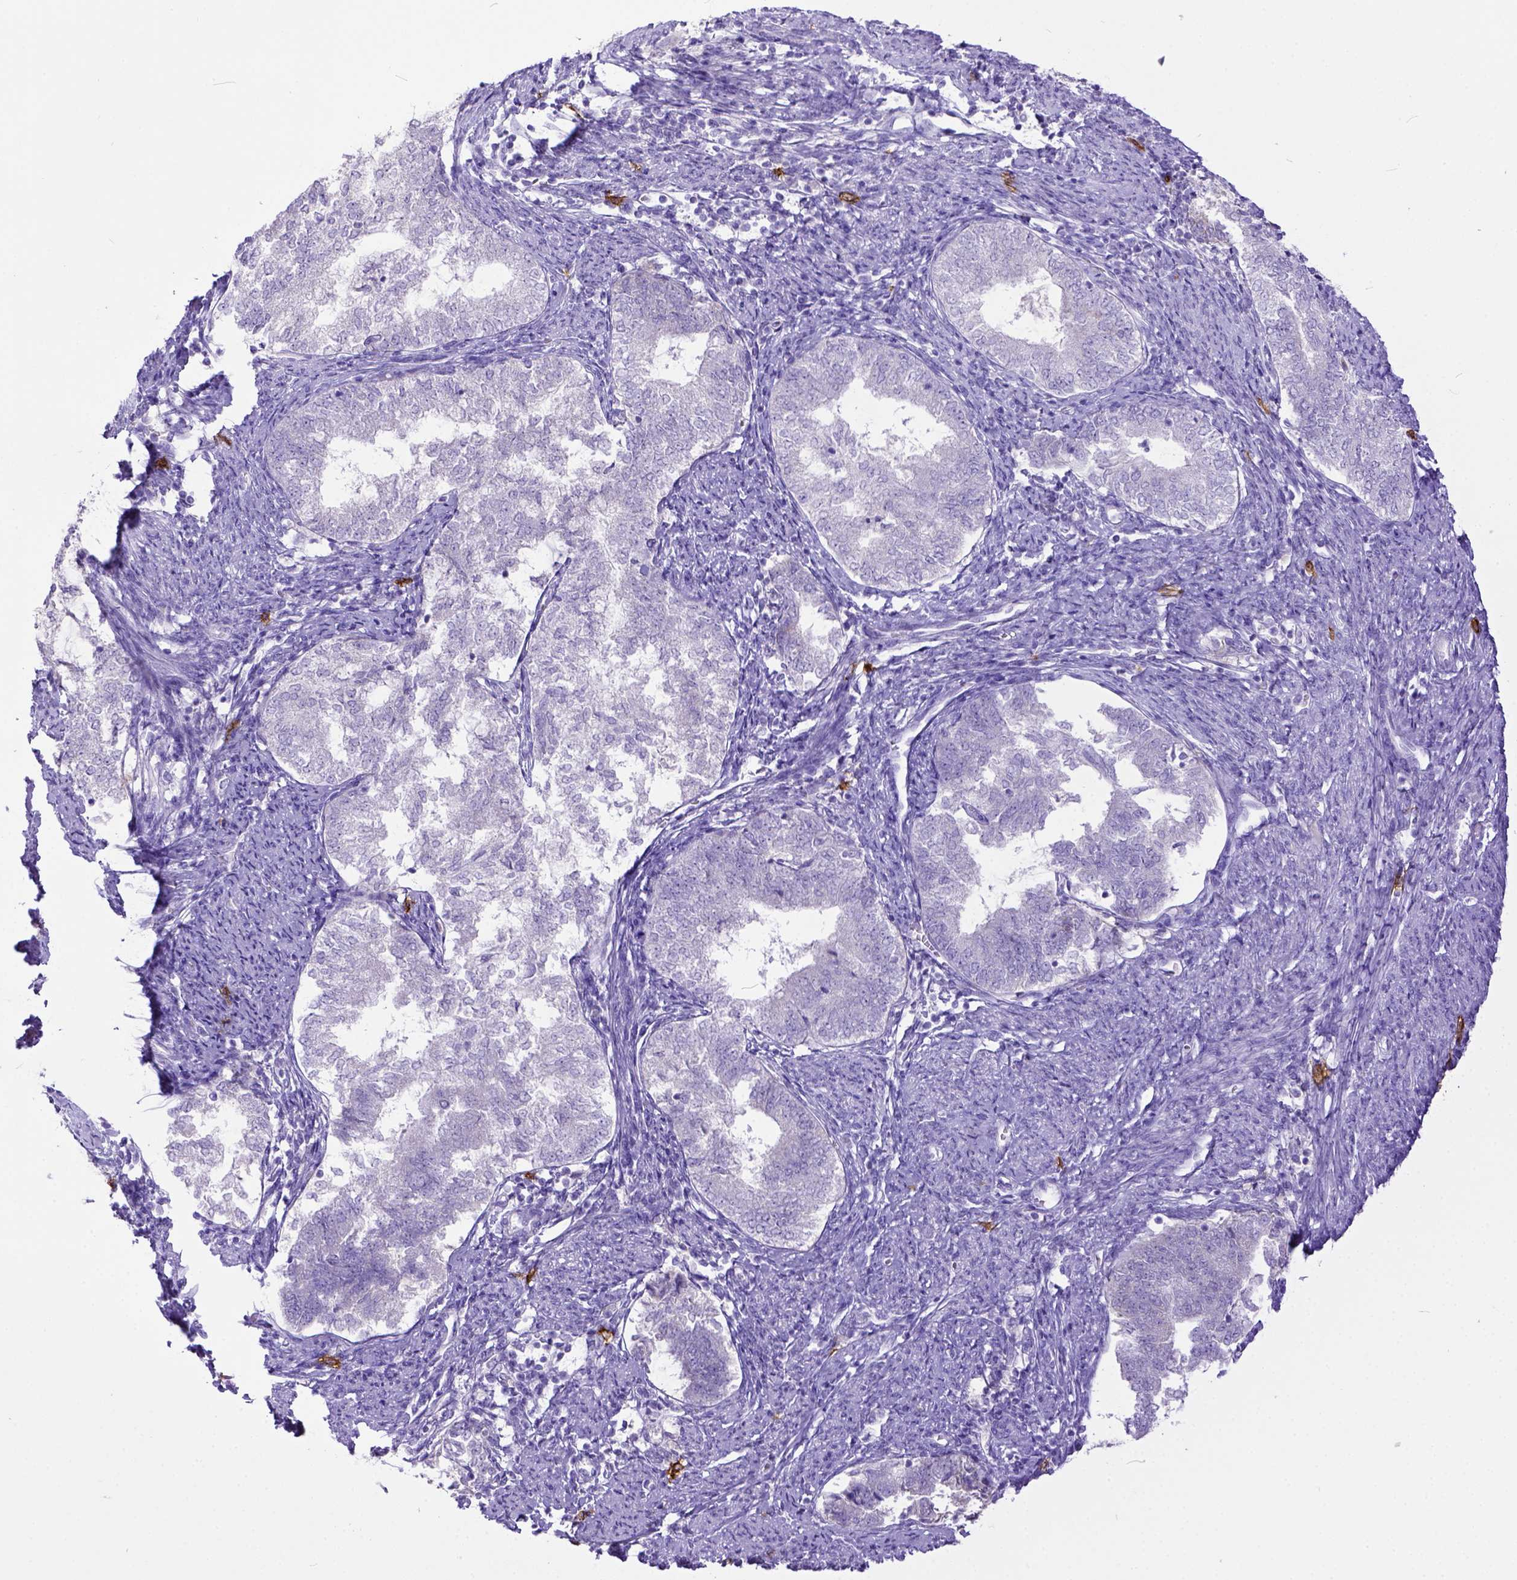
{"staining": {"intensity": "negative", "quantity": "none", "location": "none"}, "tissue": "endometrial cancer", "cell_type": "Tumor cells", "image_type": "cancer", "snomed": [{"axis": "morphology", "description": "Adenocarcinoma, NOS"}, {"axis": "topography", "description": "Endometrium"}], "caption": "Tumor cells show no significant staining in endometrial cancer.", "gene": "KIT", "patient": {"sex": "female", "age": 65}}